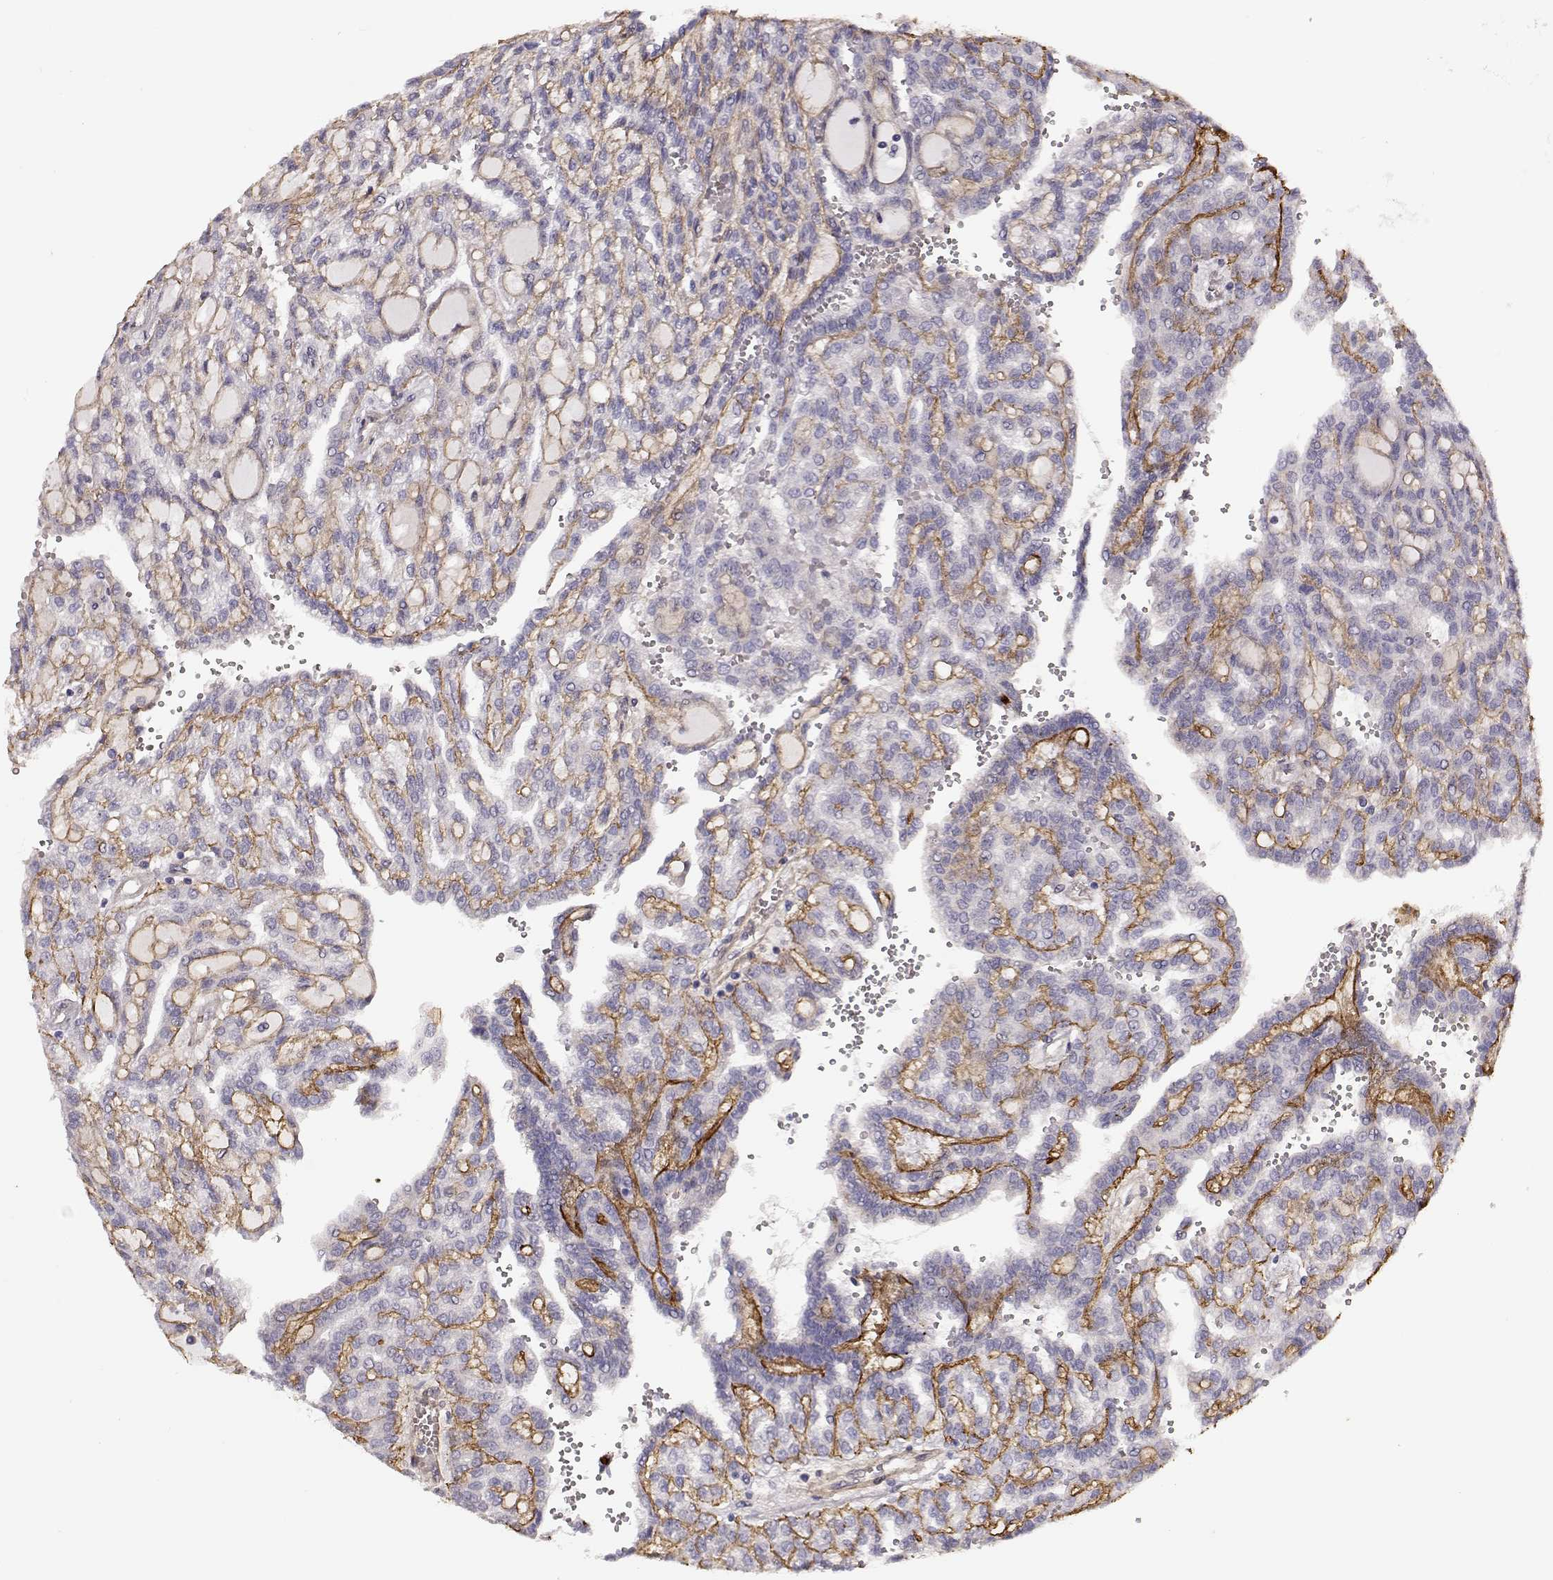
{"staining": {"intensity": "negative", "quantity": "none", "location": "none"}, "tissue": "renal cancer", "cell_type": "Tumor cells", "image_type": "cancer", "snomed": [{"axis": "morphology", "description": "Adenocarcinoma, NOS"}, {"axis": "topography", "description": "Kidney"}], "caption": "High magnification brightfield microscopy of renal cancer (adenocarcinoma) stained with DAB (brown) and counterstained with hematoxylin (blue): tumor cells show no significant positivity.", "gene": "LAMA5", "patient": {"sex": "male", "age": 63}}